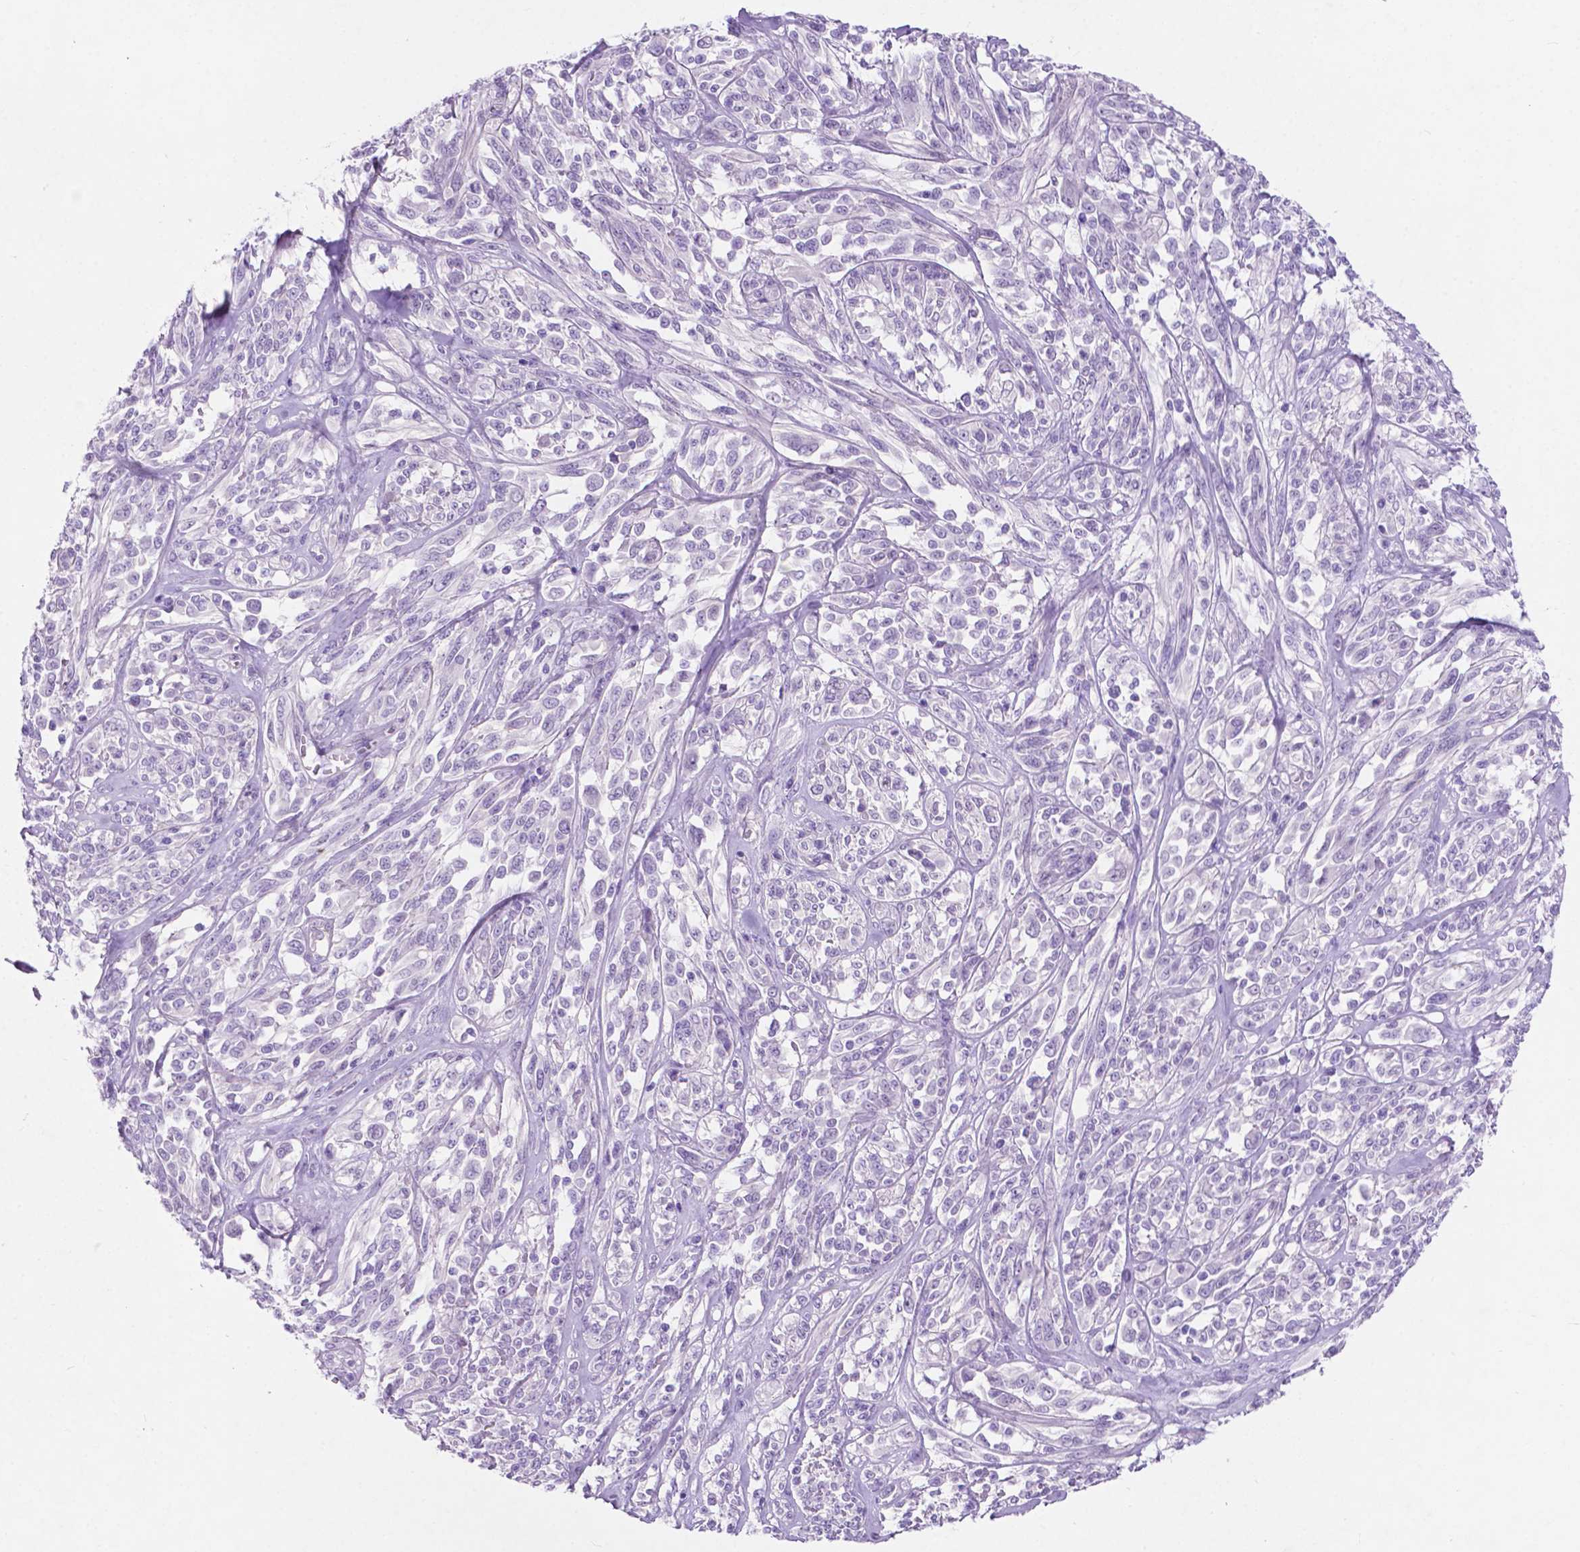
{"staining": {"intensity": "negative", "quantity": "none", "location": "none"}, "tissue": "melanoma", "cell_type": "Tumor cells", "image_type": "cancer", "snomed": [{"axis": "morphology", "description": "Malignant melanoma, NOS"}, {"axis": "topography", "description": "Skin"}], "caption": "Tumor cells show no significant protein staining in melanoma.", "gene": "ASPG", "patient": {"sex": "female", "age": 91}}